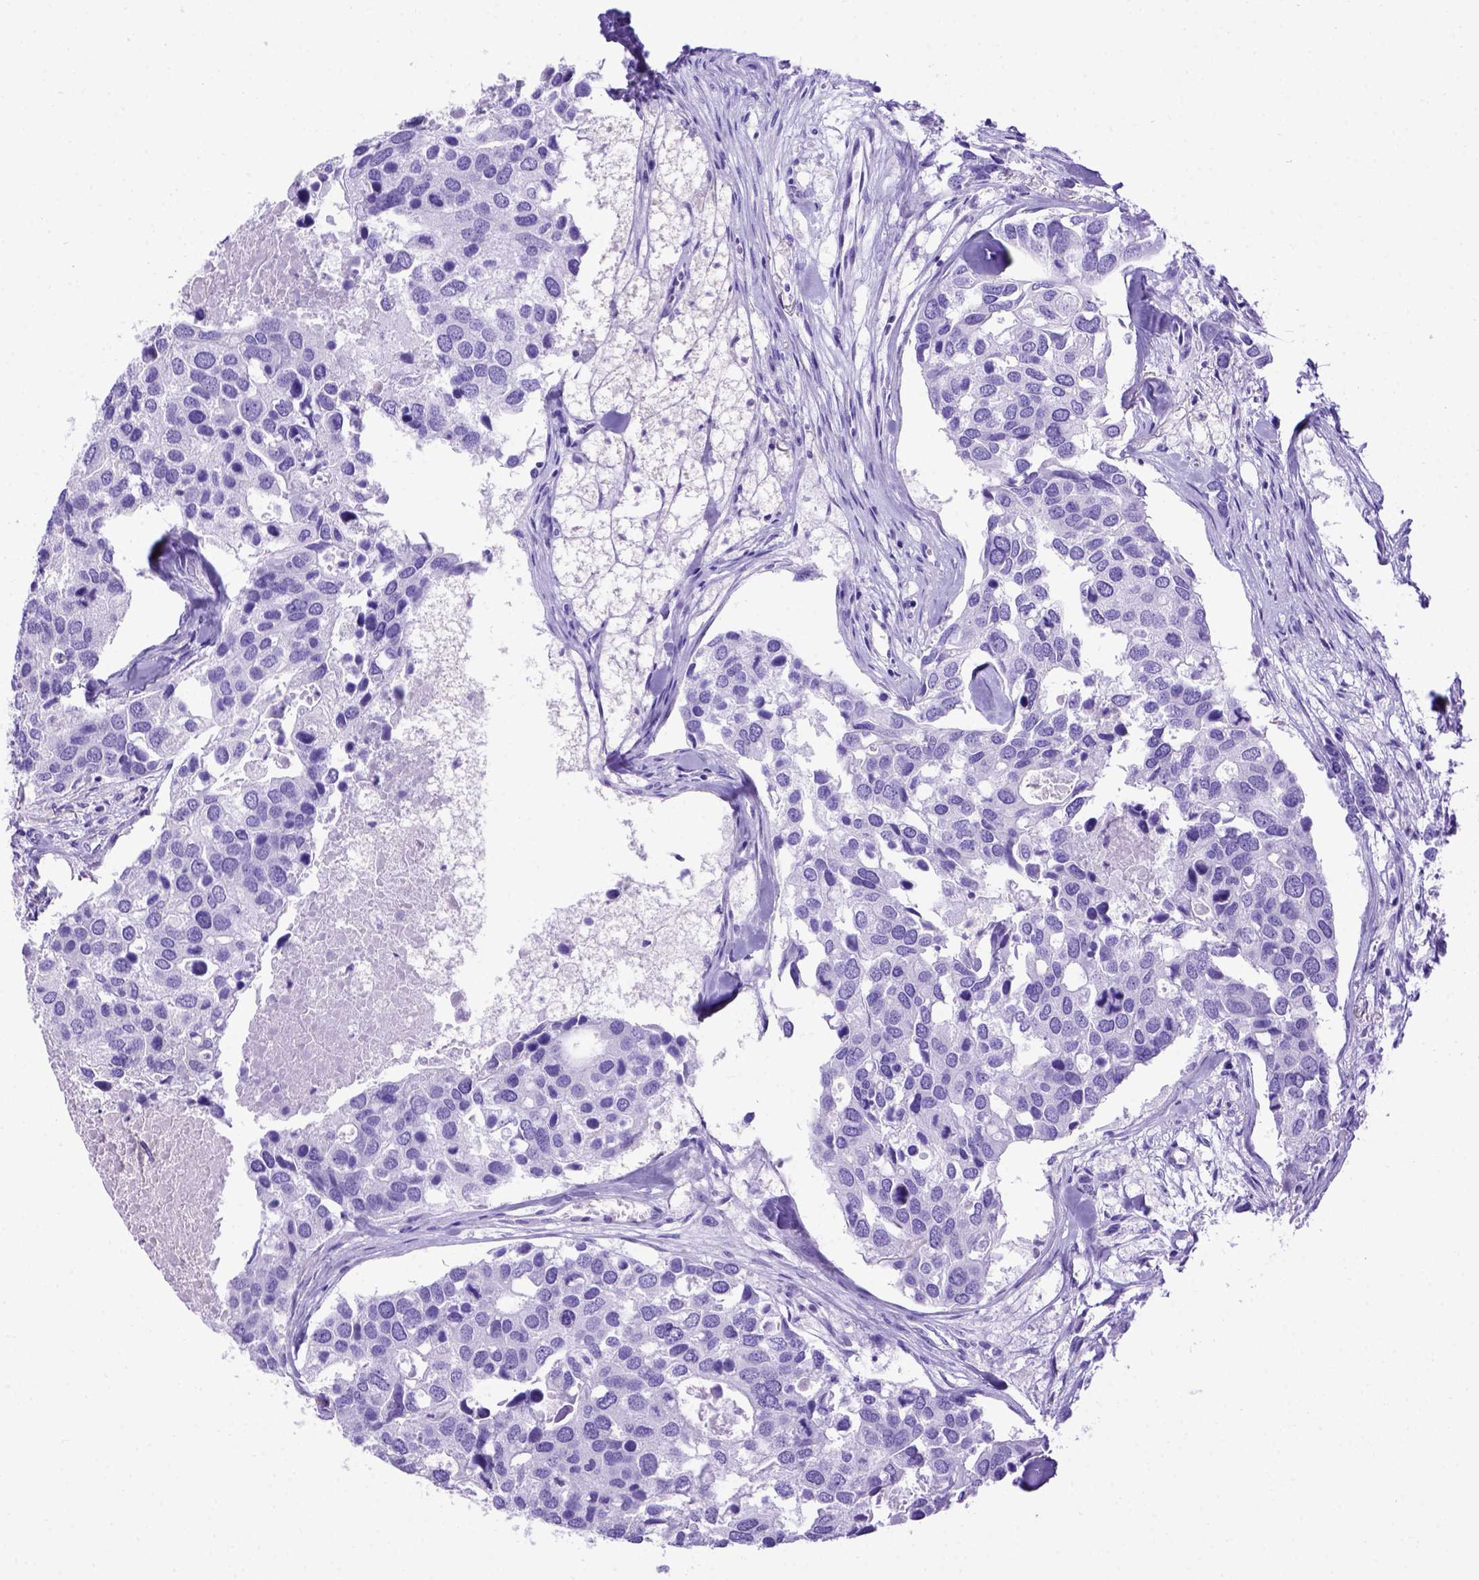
{"staining": {"intensity": "negative", "quantity": "none", "location": "none"}, "tissue": "breast cancer", "cell_type": "Tumor cells", "image_type": "cancer", "snomed": [{"axis": "morphology", "description": "Duct carcinoma"}, {"axis": "topography", "description": "Breast"}], "caption": "Immunohistochemistry image of neoplastic tissue: human infiltrating ductal carcinoma (breast) stained with DAB (3,3'-diaminobenzidine) exhibits no significant protein staining in tumor cells.", "gene": "MEOX2", "patient": {"sex": "female", "age": 83}}